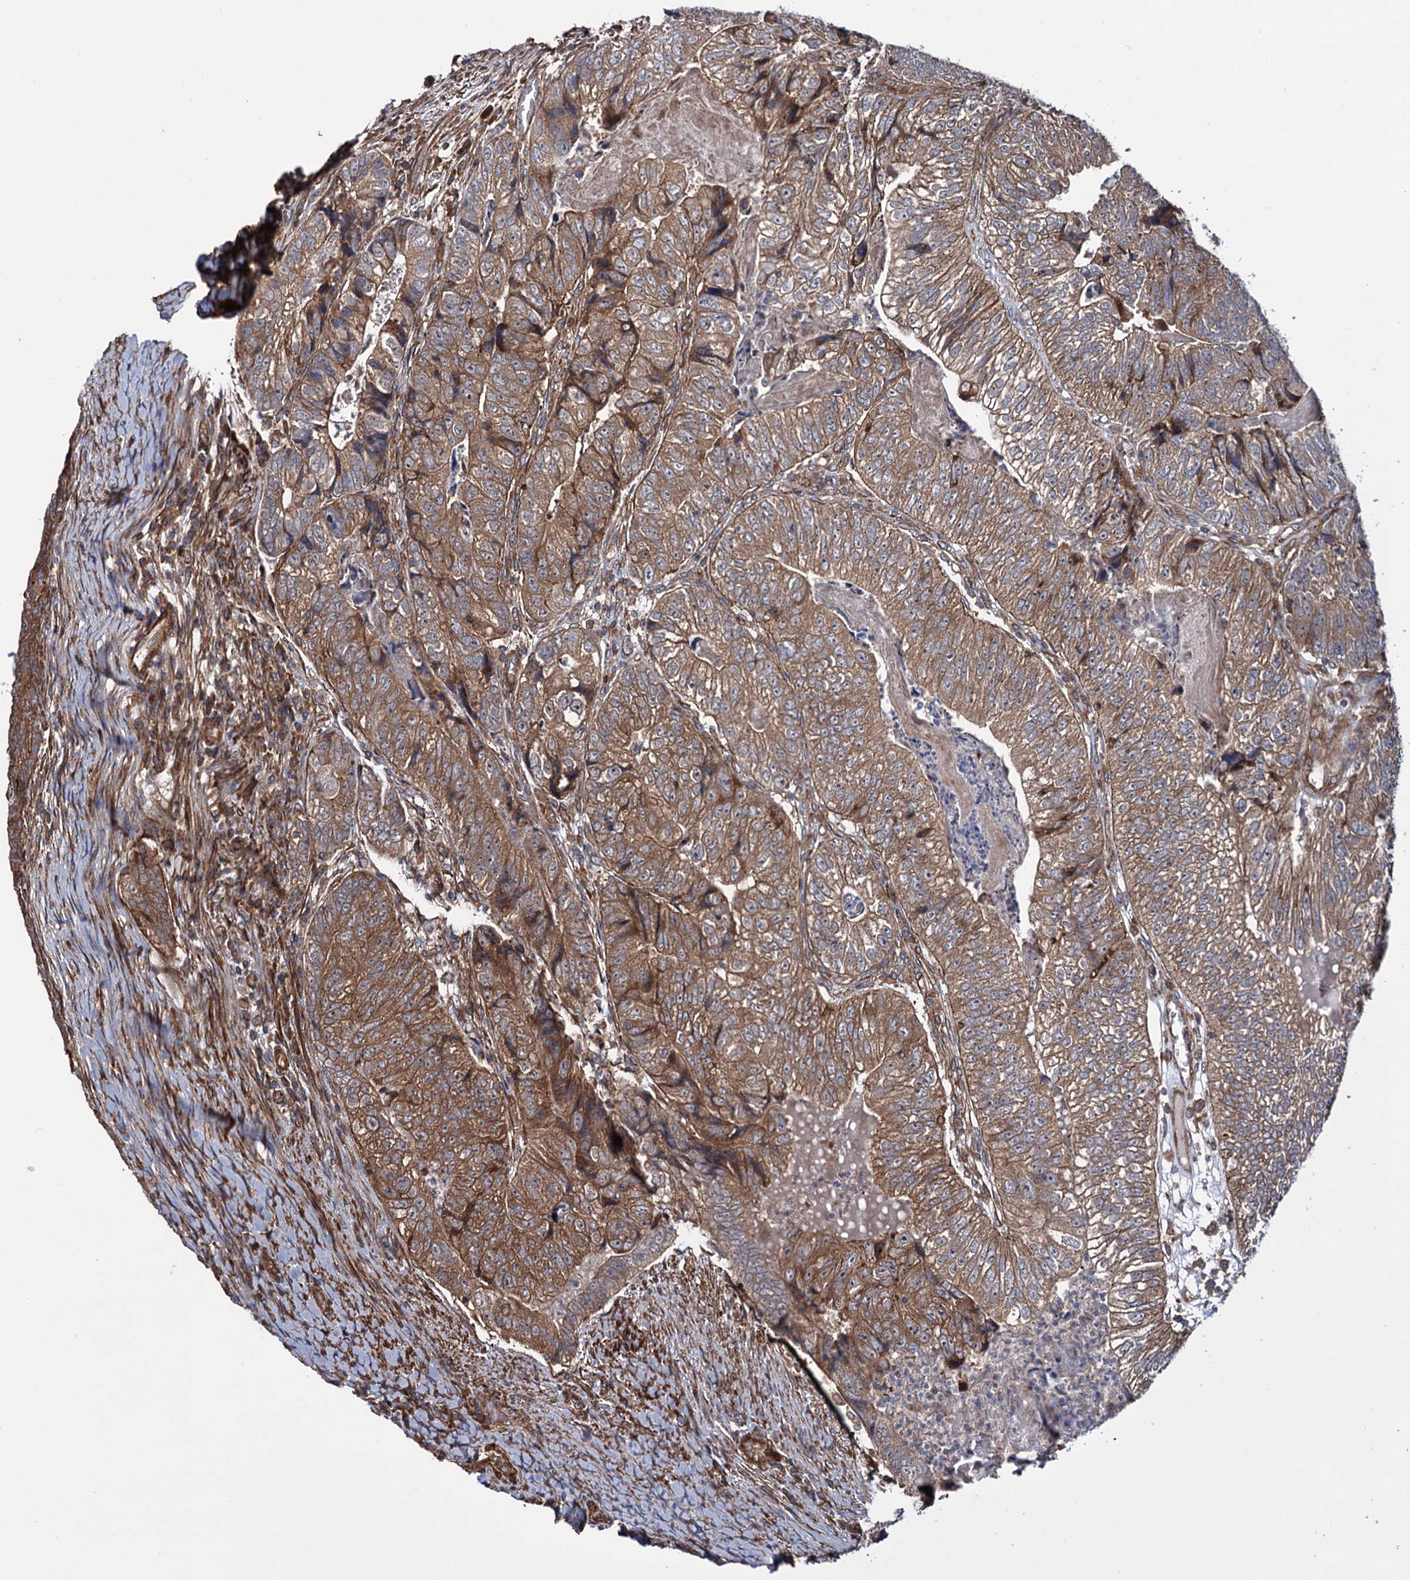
{"staining": {"intensity": "moderate", "quantity": ">75%", "location": "cytoplasmic/membranous"}, "tissue": "colorectal cancer", "cell_type": "Tumor cells", "image_type": "cancer", "snomed": [{"axis": "morphology", "description": "Adenocarcinoma, NOS"}, {"axis": "topography", "description": "Colon"}], "caption": "Moderate cytoplasmic/membranous protein positivity is identified in approximately >75% of tumor cells in colorectal cancer (adenocarcinoma).", "gene": "FERMT2", "patient": {"sex": "female", "age": 67}}